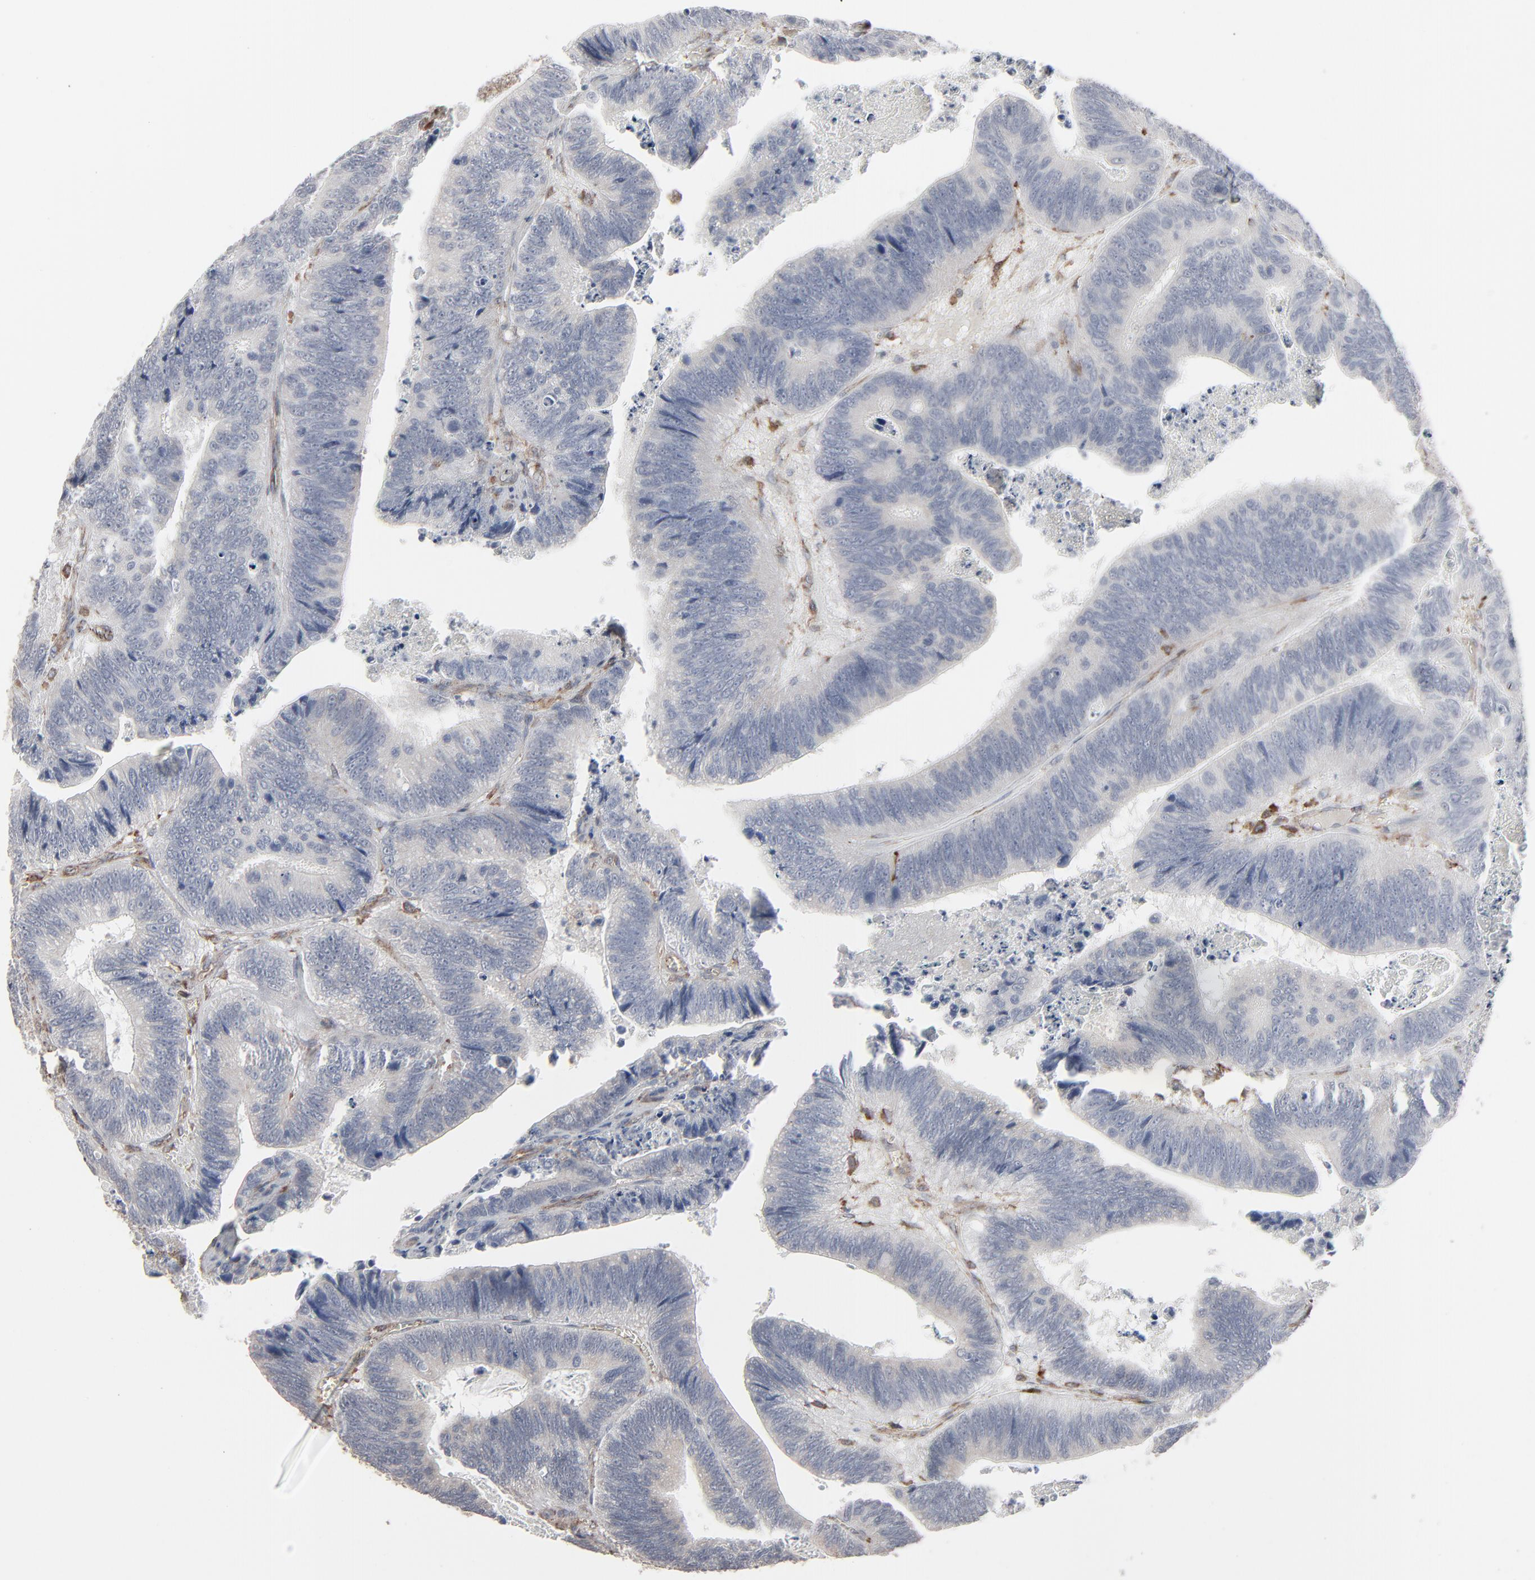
{"staining": {"intensity": "weak", "quantity": "25%-75%", "location": "cytoplasmic/membranous"}, "tissue": "colorectal cancer", "cell_type": "Tumor cells", "image_type": "cancer", "snomed": [{"axis": "morphology", "description": "Adenocarcinoma, NOS"}, {"axis": "topography", "description": "Colon"}], "caption": "Weak cytoplasmic/membranous protein positivity is appreciated in about 25%-75% of tumor cells in colorectal adenocarcinoma.", "gene": "CTNND1", "patient": {"sex": "male", "age": 72}}